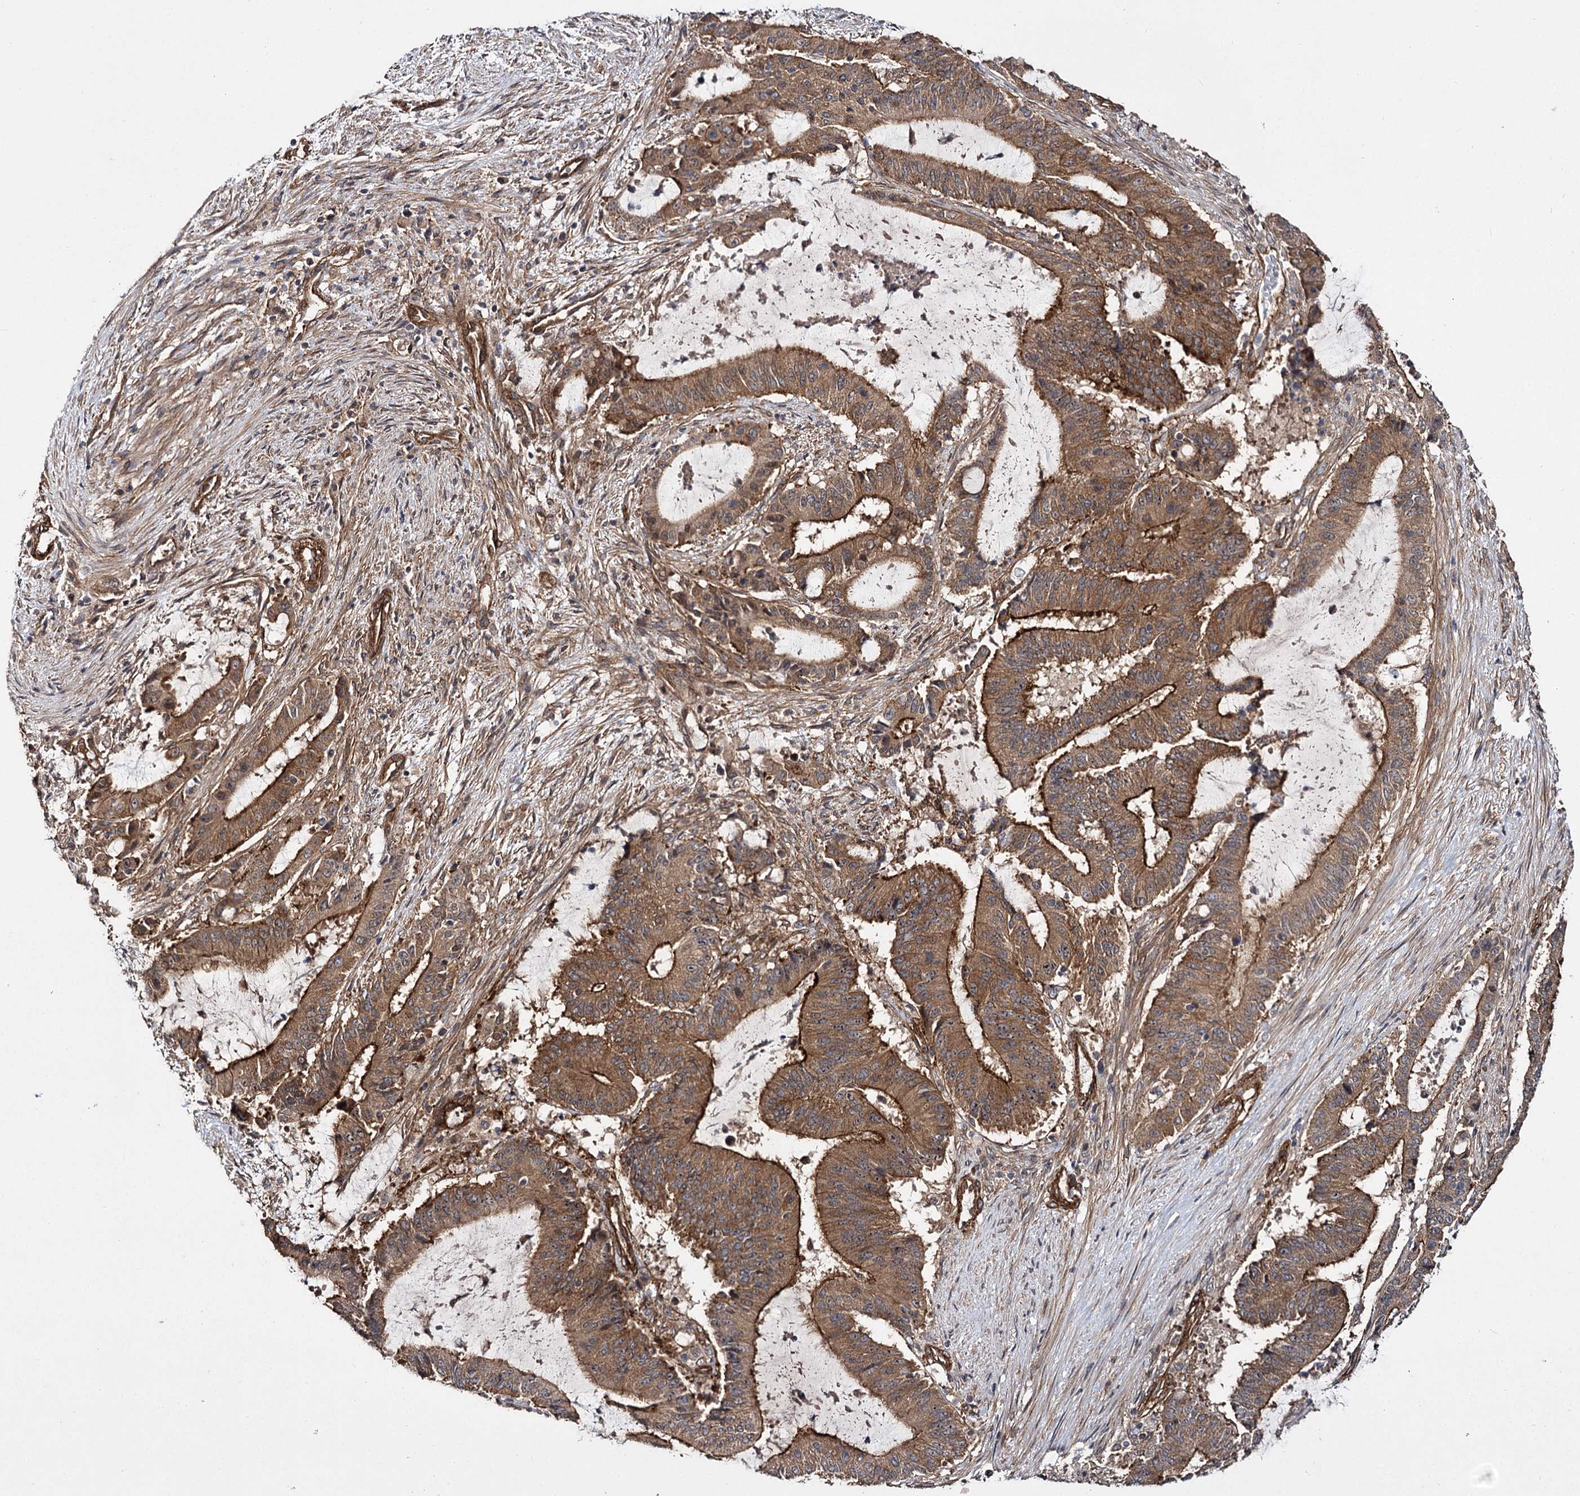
{"staining": {"intensity": "moderate", "quantity": ">75%", "location": "cytoplasmic/membranous"}, "tissue": "liver cancer", "cell_type": "Tumor cells", "image_type": "cancer", "snomed": [{"axis": "morphology", "description": "Normal tissue, NOS"}, {"axis": "morphology", "description": "Cholangiocarcinoma"}, {"axis": "topography", "description": "Liver"}, {"axis": "topography", "description": "Peripheral nerve tissue"}], "caption": "The immunohistochemical stain highlights moderate cytoplasmic/membranous expression in tumor cells of liver cholangiocarcinoma tissue.", "gene": "MYO1C", "patient": {"sex": "female", "age": 73}}